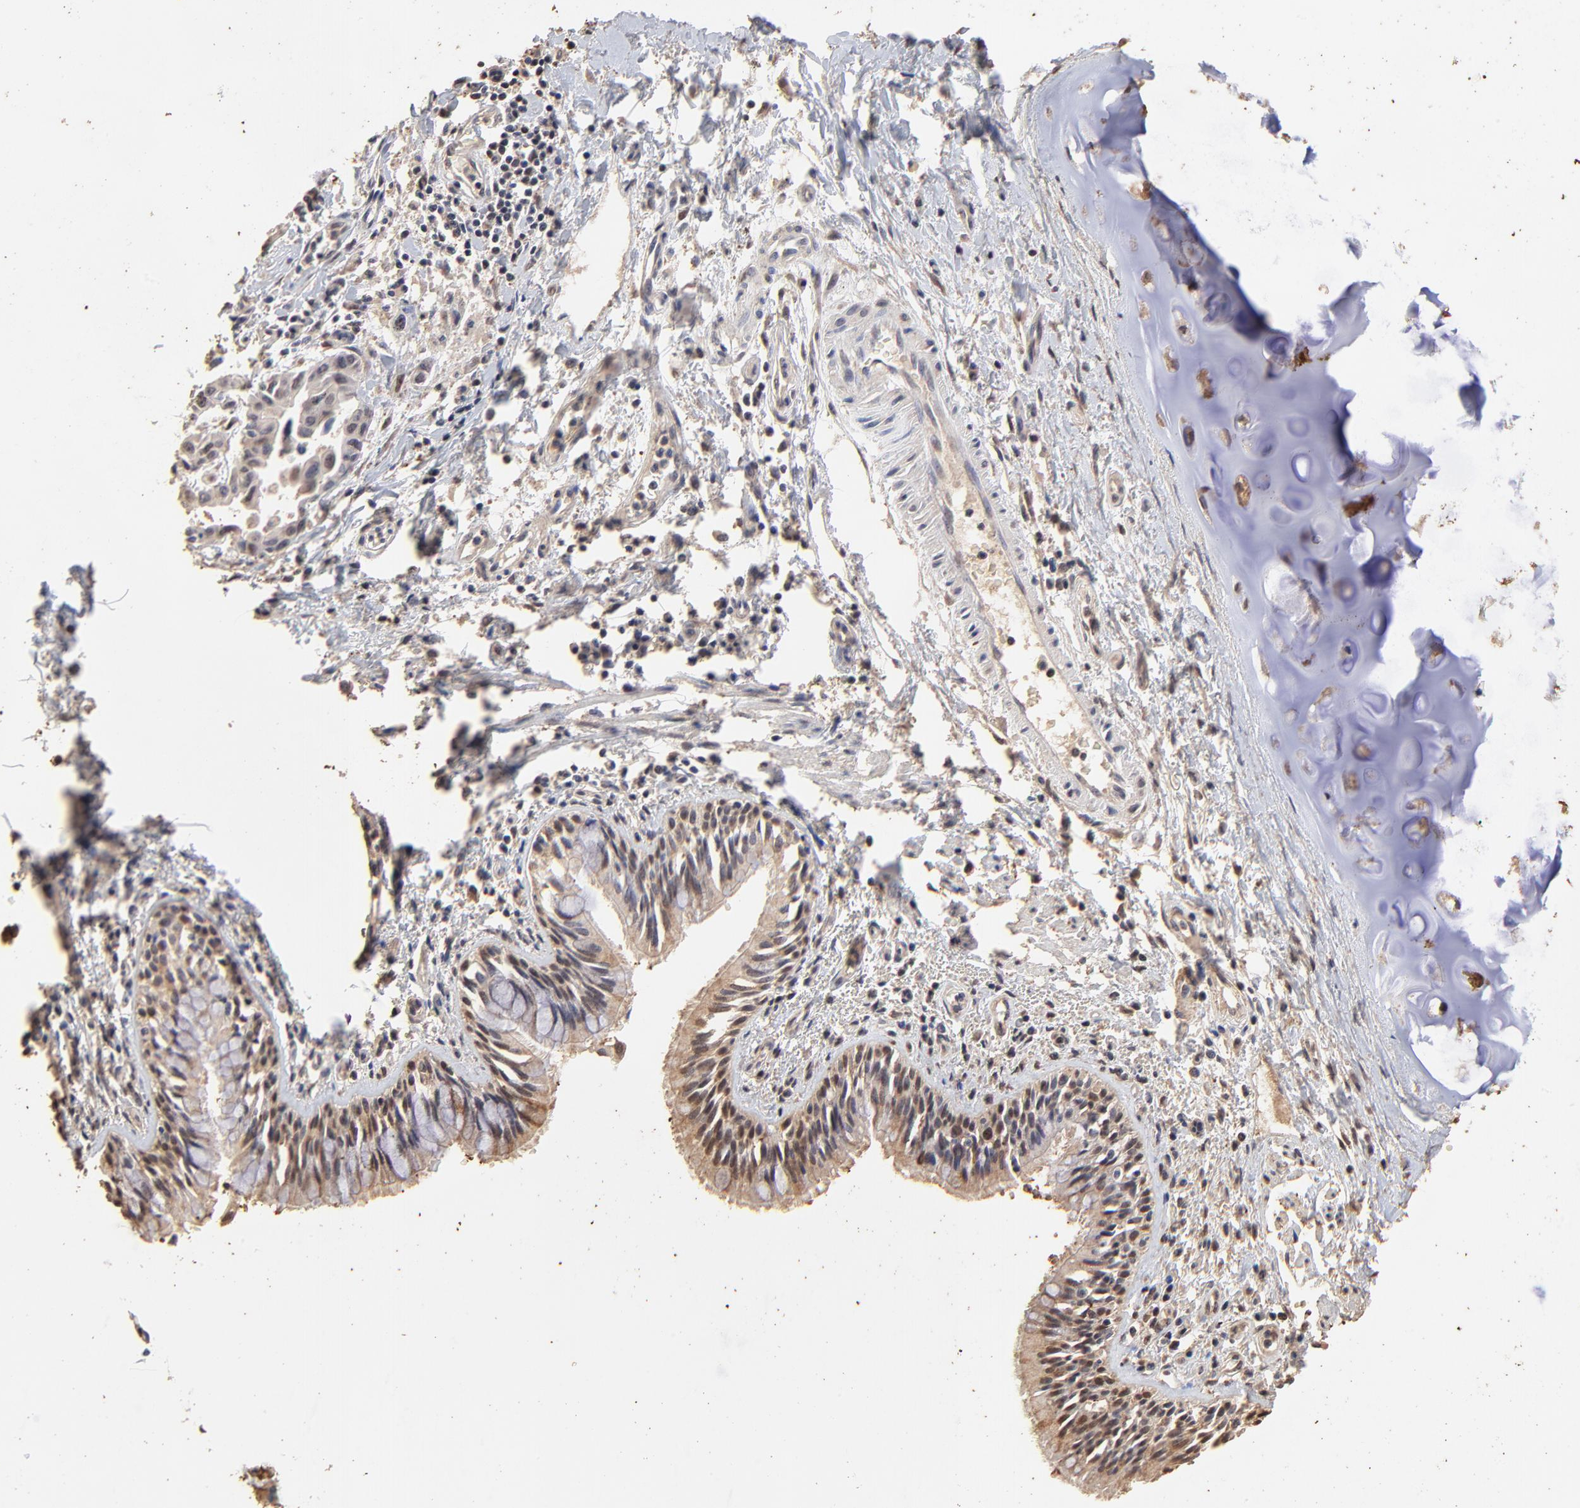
{"staining": {"intensity": "weak", "quantity": "25%-75%", "location": "nuclear"}, "tissue": "lung cancer", "cell_type": "Tumor cells", "image_type": "cancer", "snomed": [{"axis": "morphology", "description": "Adenocarcinoma, NOS"}, {"axis": "topography", "description": "Lymph node"}, {"axis": "topography", "description": "Lung"}], "caption": "Tumor cells exhibit low levels of weak nuclear positivity in approximately 25%-75% of cells in lung cancer (adenocarcinoma).", "gene": "BIRC5", "patient": {"sex": "male", "age": 64}}